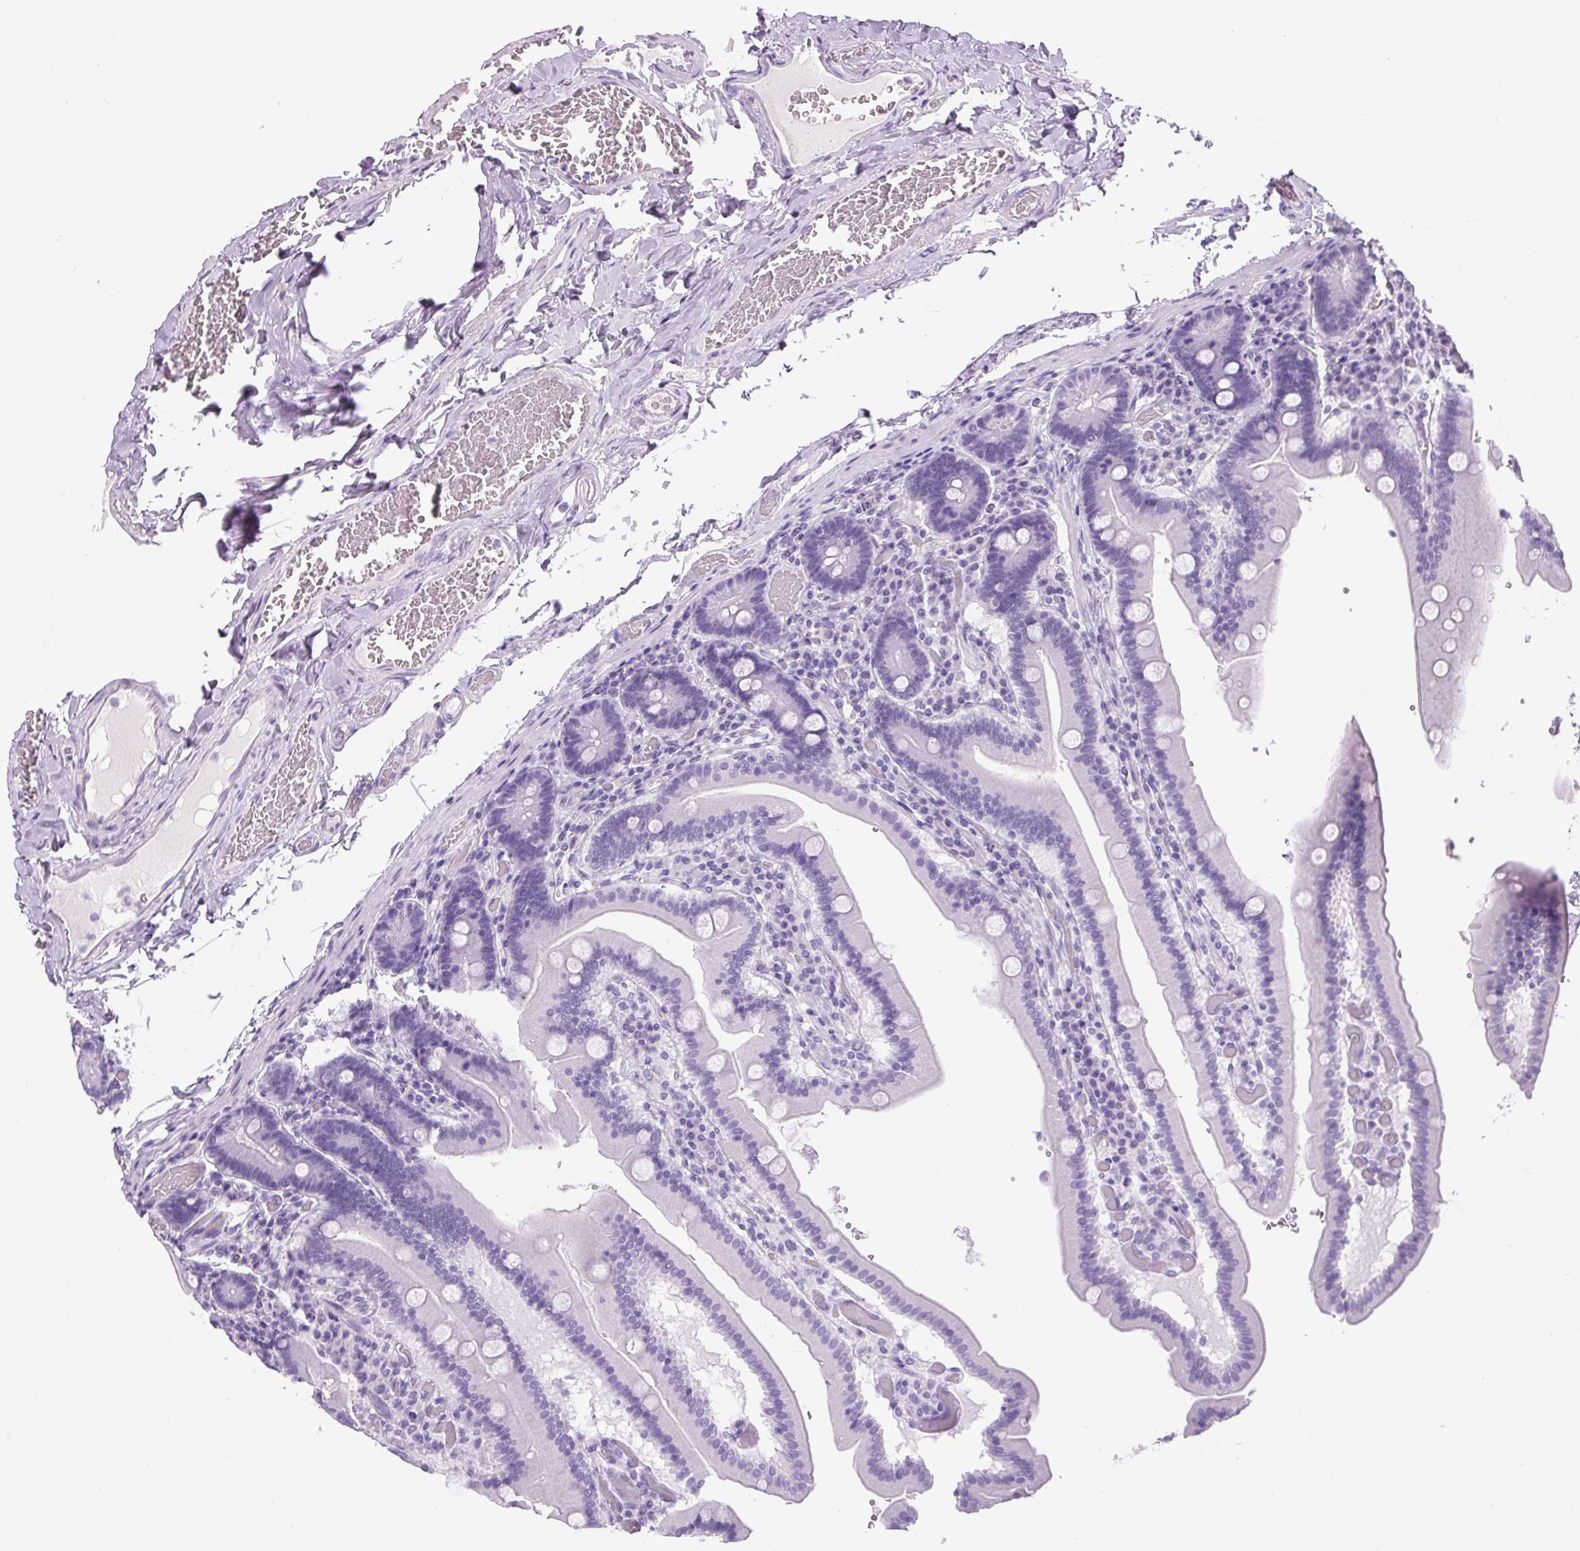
{"staining": {"intensity": "negative", "quantity": "none", "location": "none"}, "tissue": "duodenum", "cell_type": "Glandular cells", "image_type": "normal", "snomed": [{"axis": "morphology", "description": "Normal tissue, NOS"}, {"axis": "topography", "description": "Duodenum"}], "caption": "The image demonstrates no staining of glandular cells in benign duodenum. Brightfield microscopy of immunohistochemistry stained with DAB (3,3'-diaminobenzidine) (brown) and hematoxylin (blue), captured at high magnification.", "gene": "PRRT1", "patient": {"sex": "female", "age": 62}}